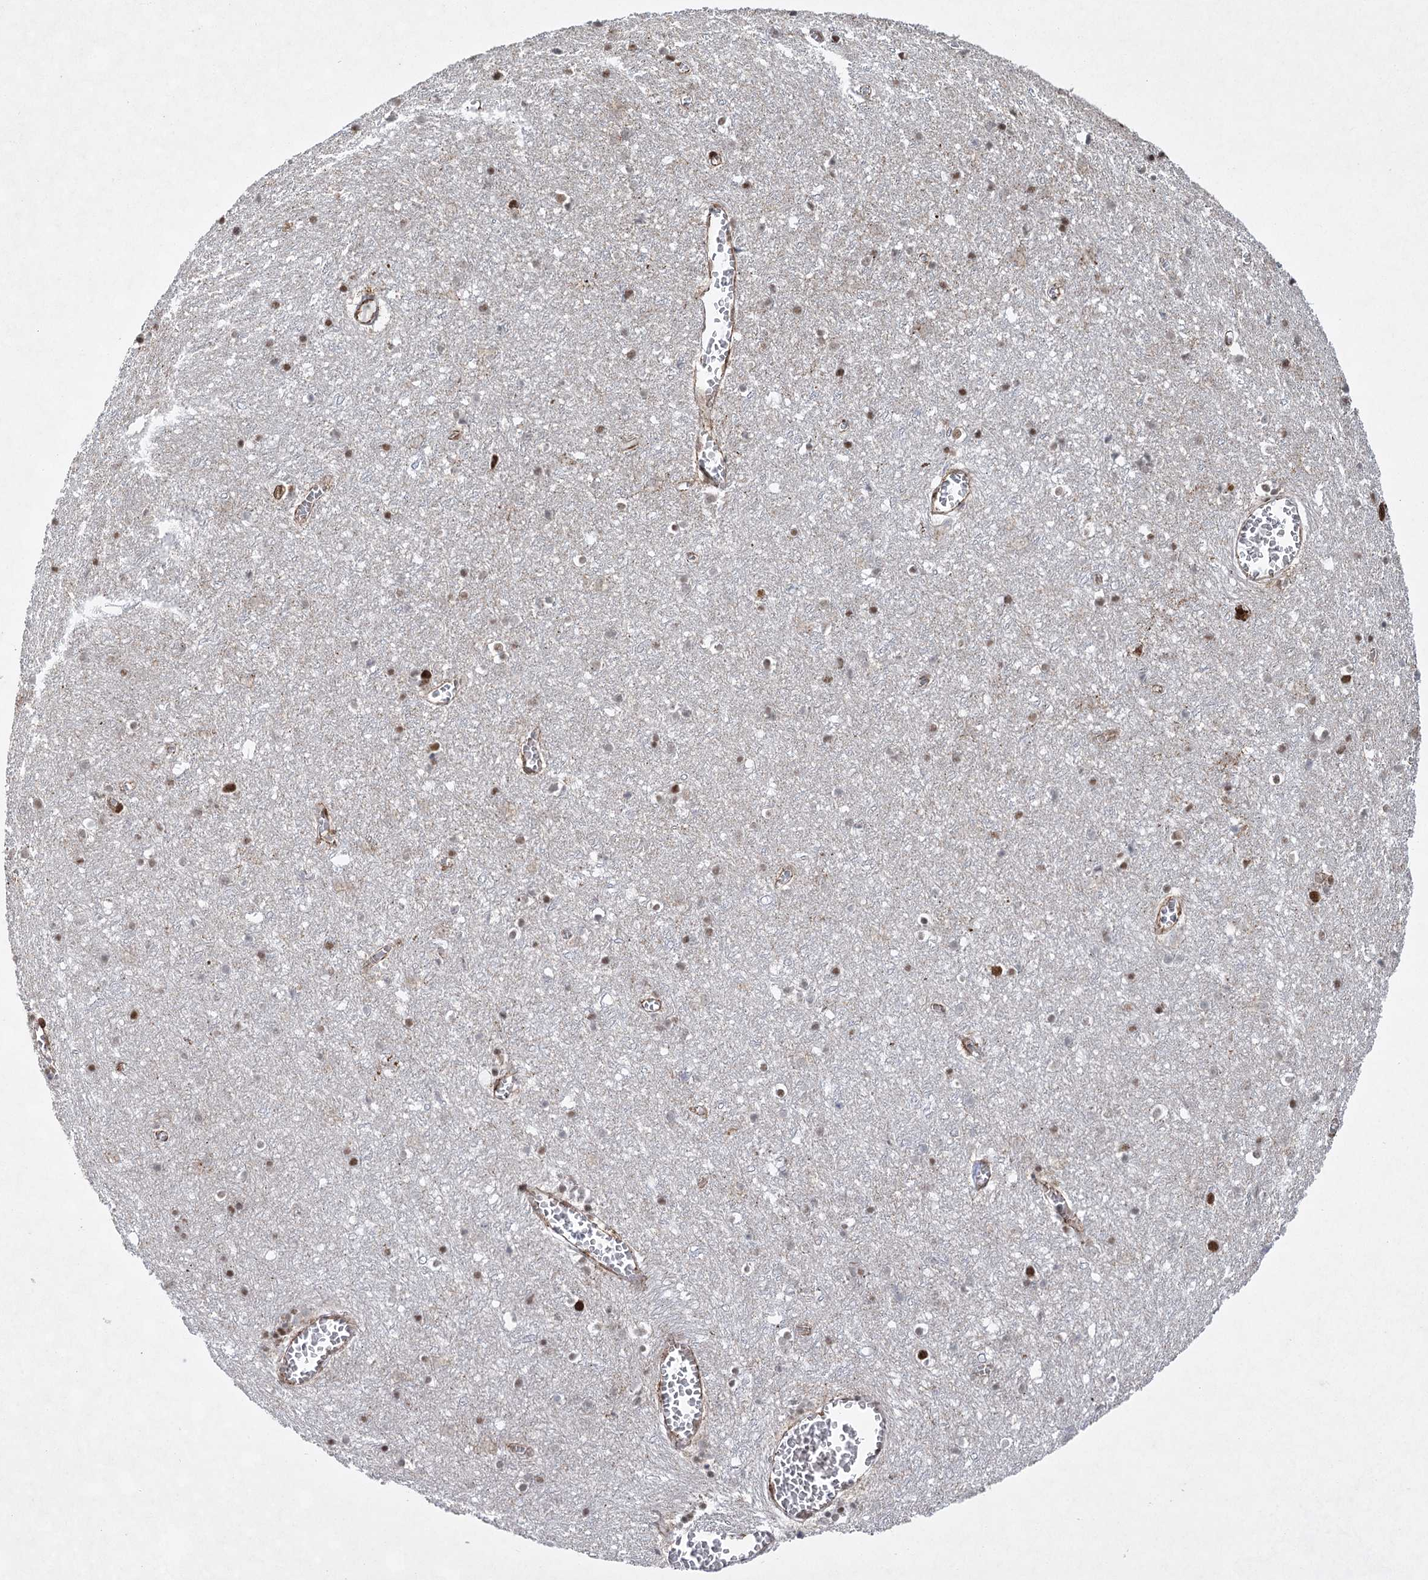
{"staining": {"intensity": "moderate", "quantity": ">75%", "location": "nuclear"}, "tissue": "cerebral cortex", "cell_type": "Endothelial cells", "image_type": "normal", "snomed": [{"axis": "morphology", "description": "Normal tissue, NOS"}, {"axis": "topography", "description": "Cerebral cortex"}], "caption": "This is an image of IHC staining of normal cerebral cortex, which shows moderate positivity in the nuclear of endothelial cells.", "gene": "ZCCHC8", "patient": {"sex": "female", "age": 64}}